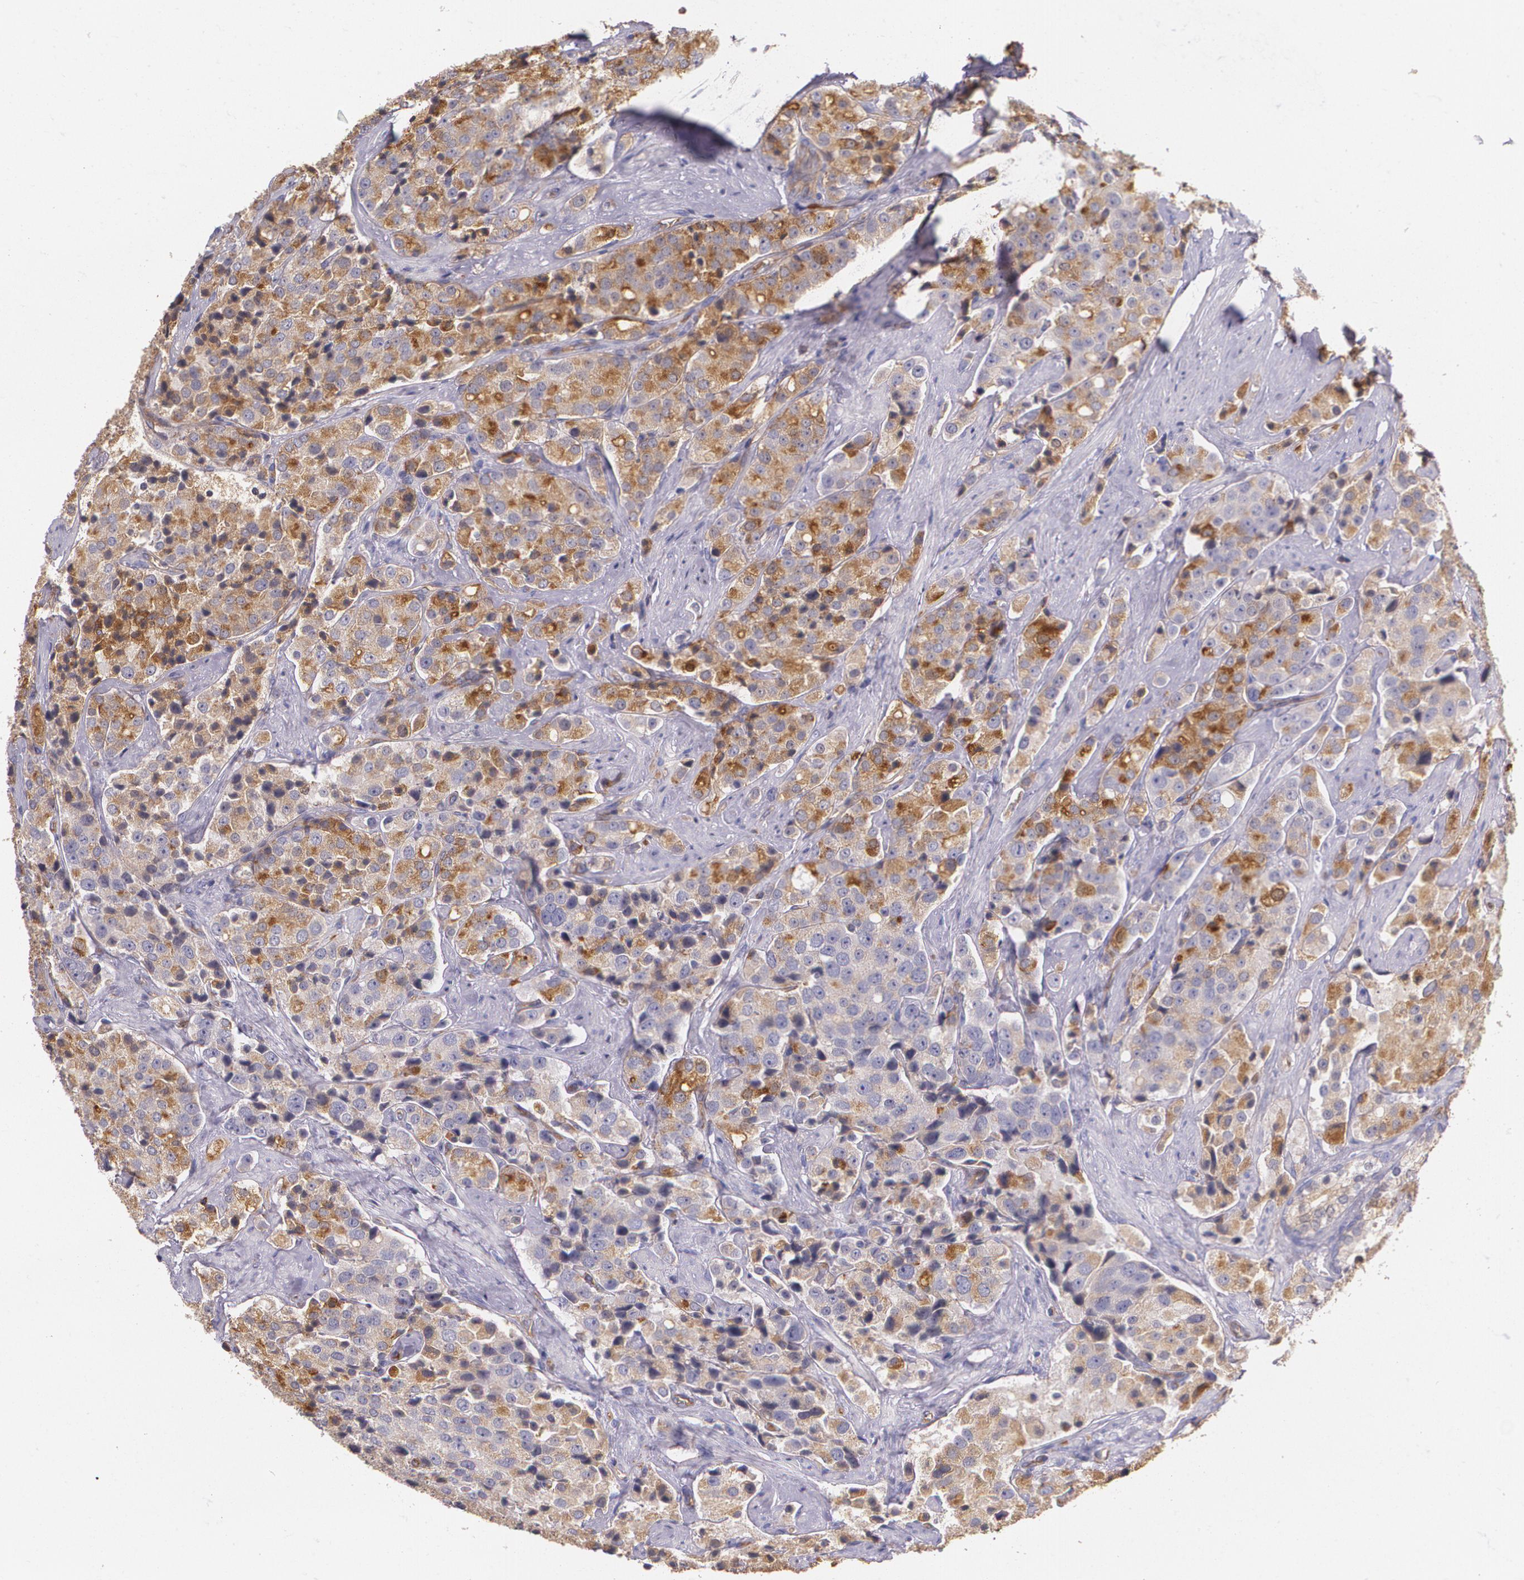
{"staining": {"intensity": "weak", "quantity": "25%-75%", "location": "cytoplasmic/membranous"}, "tissue": "prostate cancer", "cell_type": "Tumor cells", "image_type": "cancer", "snomed": [{"axis": "morphology", "description": "Adenocarcinoma, Medium grade"}, {"axis": "topography", "description": "Prostate"}], "caption": "This micrograph exhibits prostate adenocarcinoma (medium-grade) stained with immunohistochemistry to label a protein in brown. The cytoplasmic/membranous of tumor cells show weak positivity for the protein. Nuclei are counter-stained blue.", "gene": "B2M", "patient": {"sex": "male", "age": 70}}